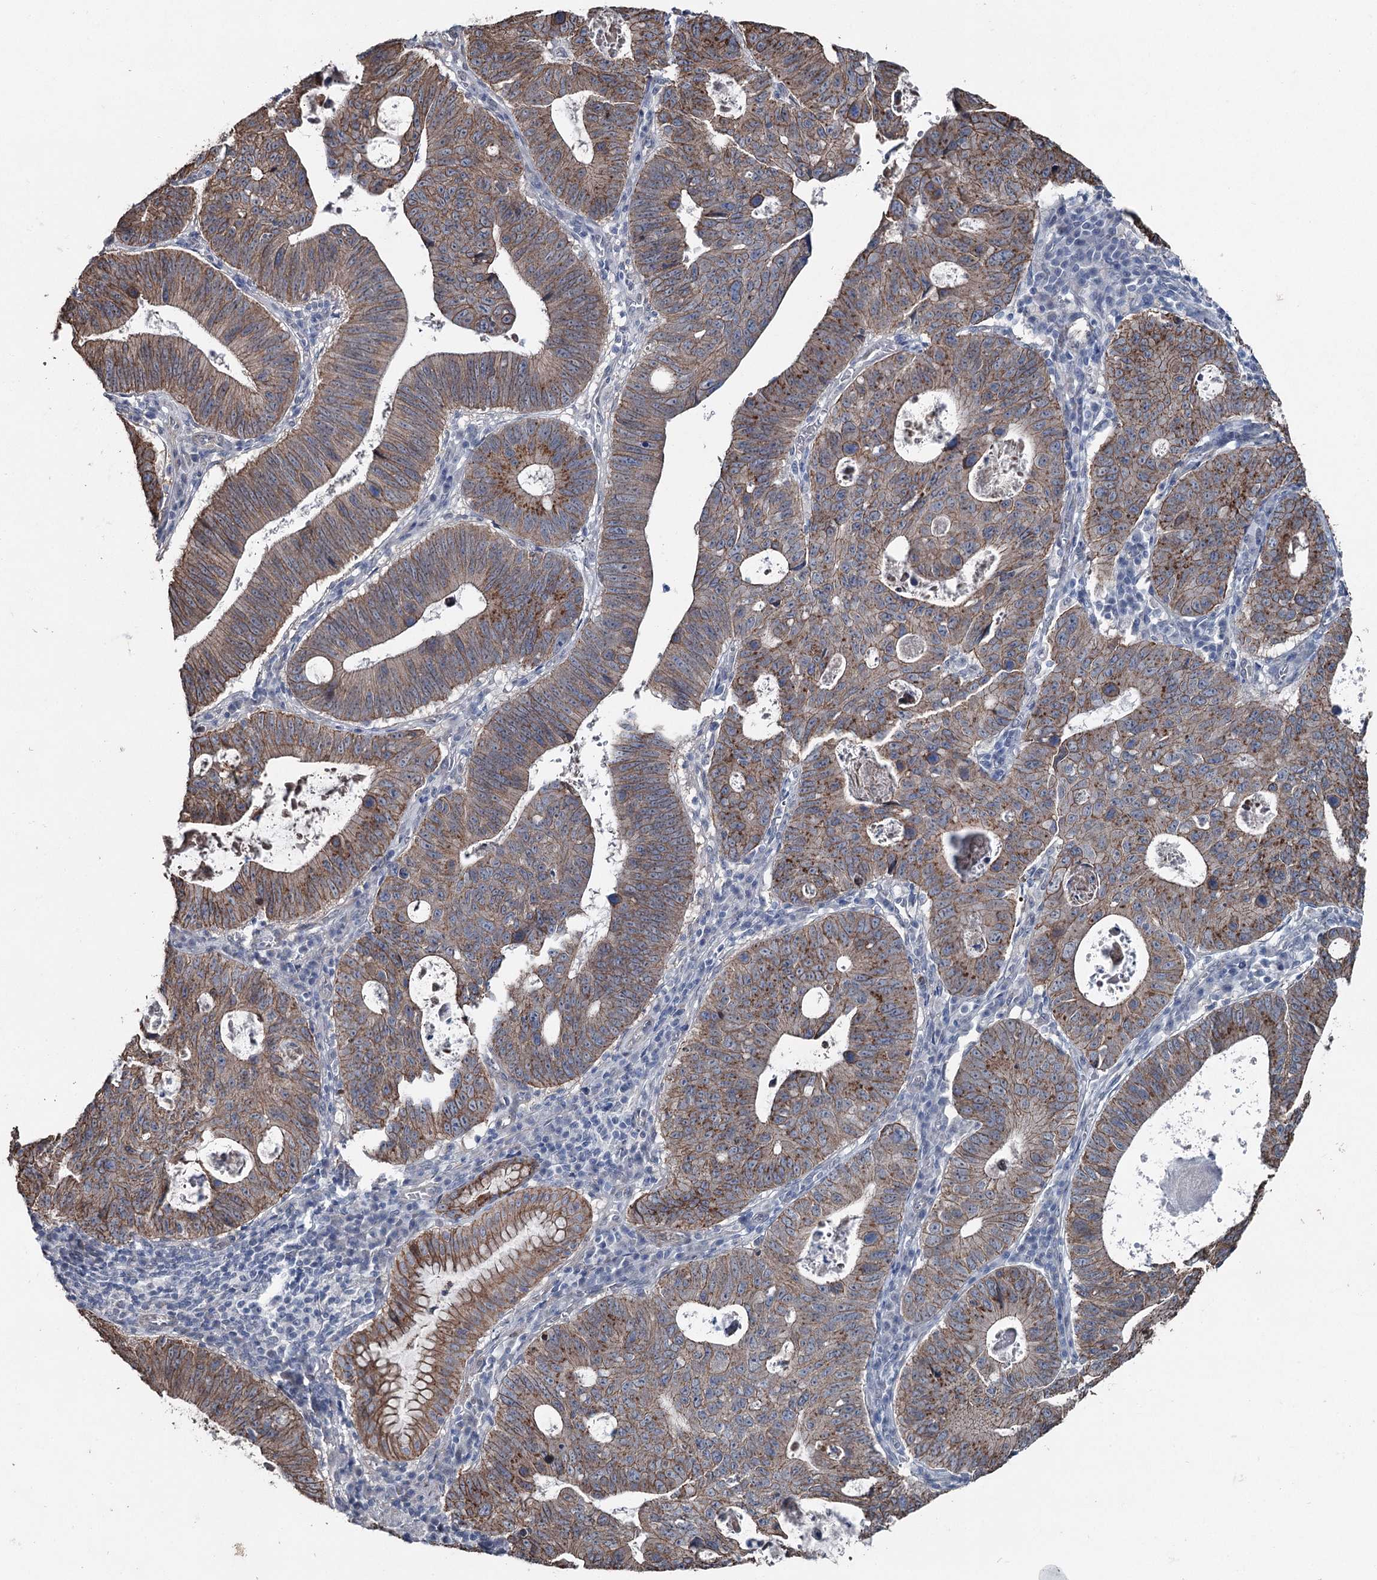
{"staining": {"intensity": "moderate", "quantity": ">75%", "location": "cytoplasmic/membranous"}, "tissue": "stomach cancer", "cell_type": "Tumor cells", "image_type": "cancer", "snomed": [{"axis": "morphology", "description": "Adenocarcinoma, NOS"}, {"axis": "topography", "description": "Stomach"}], "caption": "This histopathology image reveals immunohistochemistry staining of stomach adenocarcinoma, with medium moderate cytoplasmic/membranous expression in about >75% of tumor cells.", "gene": "FAM120B", "patient": {"sex": "male", "age": 59}}